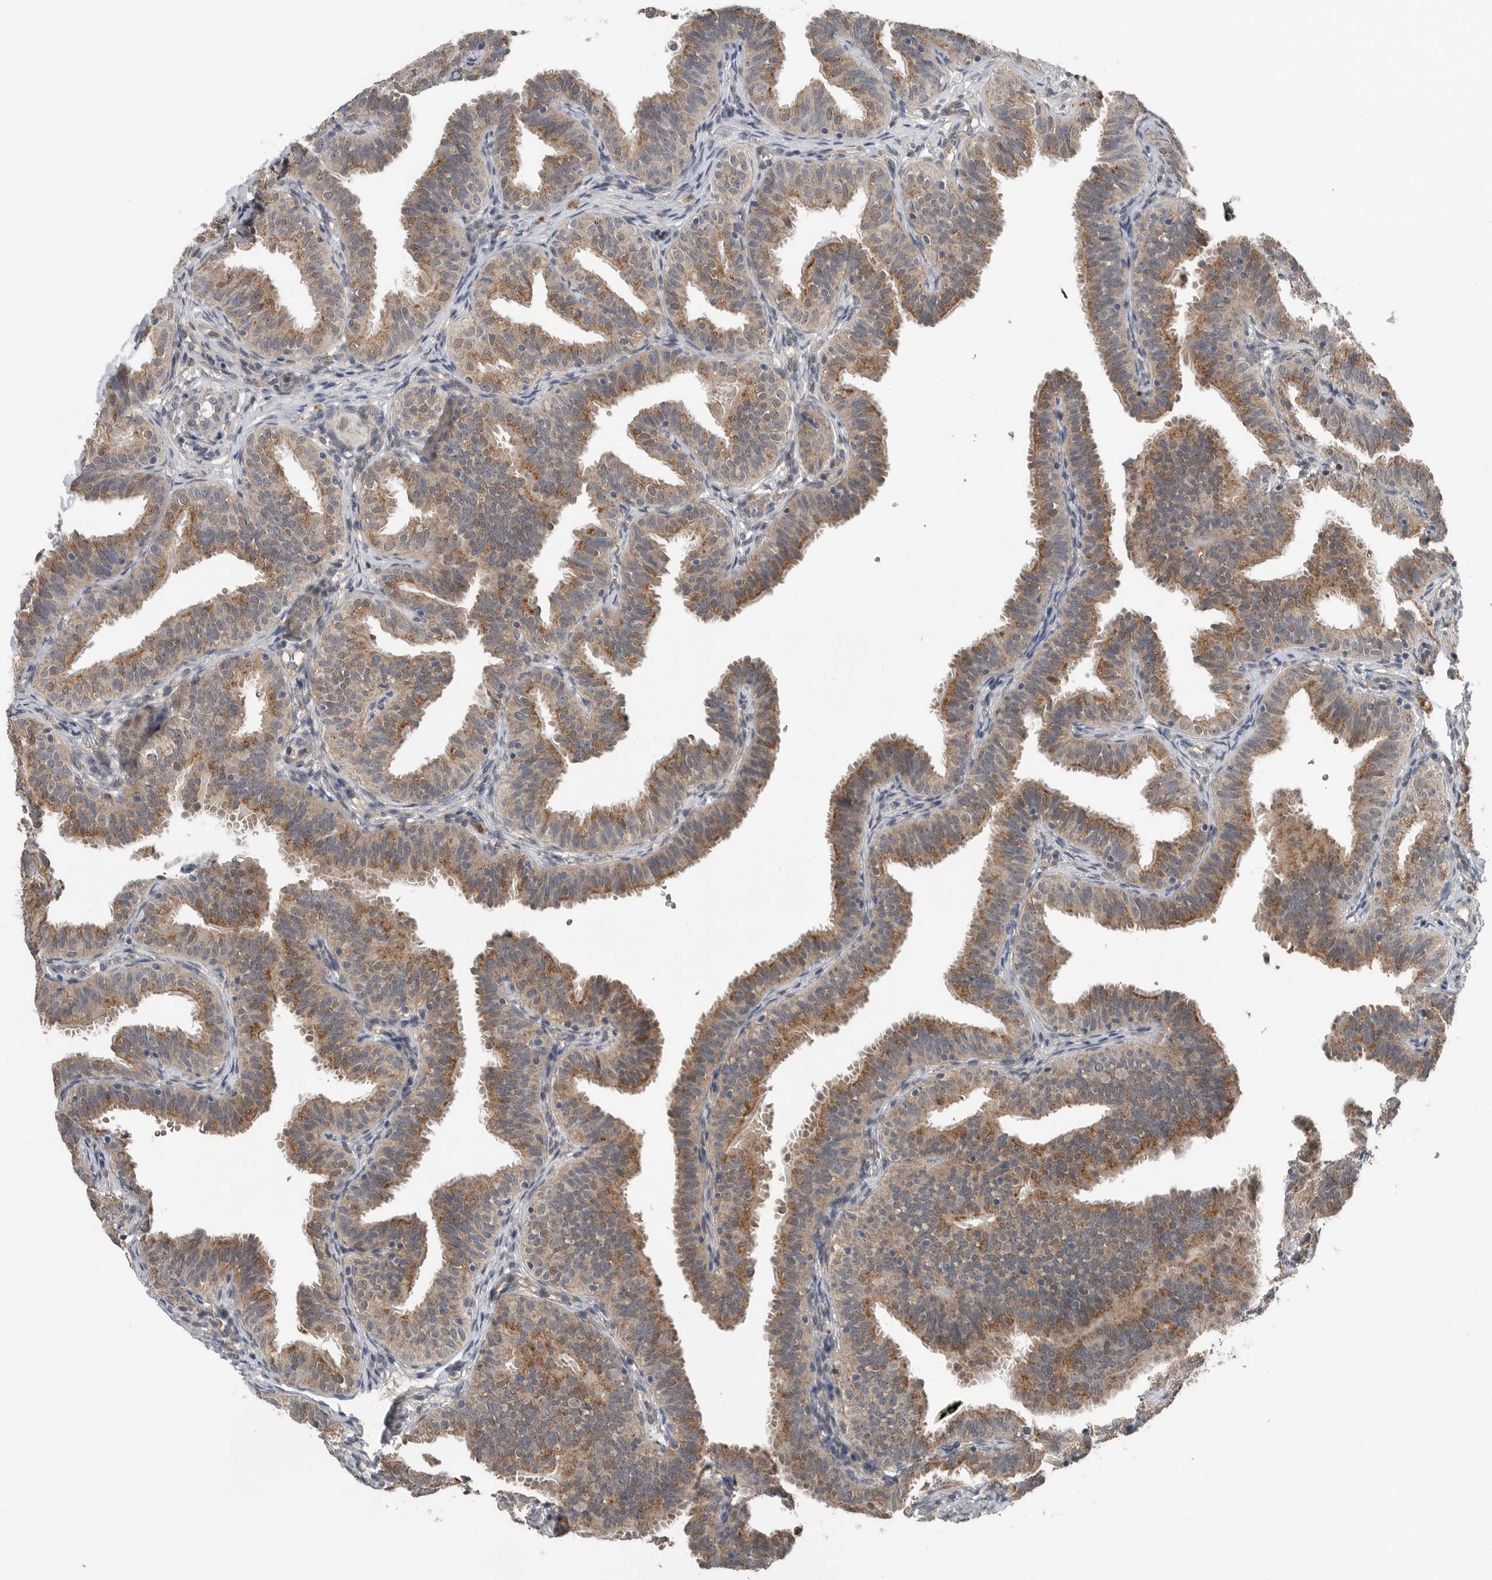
{"staining": {"intensity": "moderate", "quantity": ">75%", "location": "cytoplasmic/membranous"}, "tissue": "fallopian tube", "cell_type": "Glandular cells", "image_type": "normal", "snomed": [{"axis": "morphology", "description": "Normal tissue, NOS"}, {"axis": "topography", "description": "Fallopian tube"}], "caption": "This photomicrograph reveals IHC staining of benign human fallopian tube, with medium moderate cytoplasmic/membranous staining in about >75% of glandular cells.", "gene": "SCP2", "patient": {"sex": "female", "age": 35}}